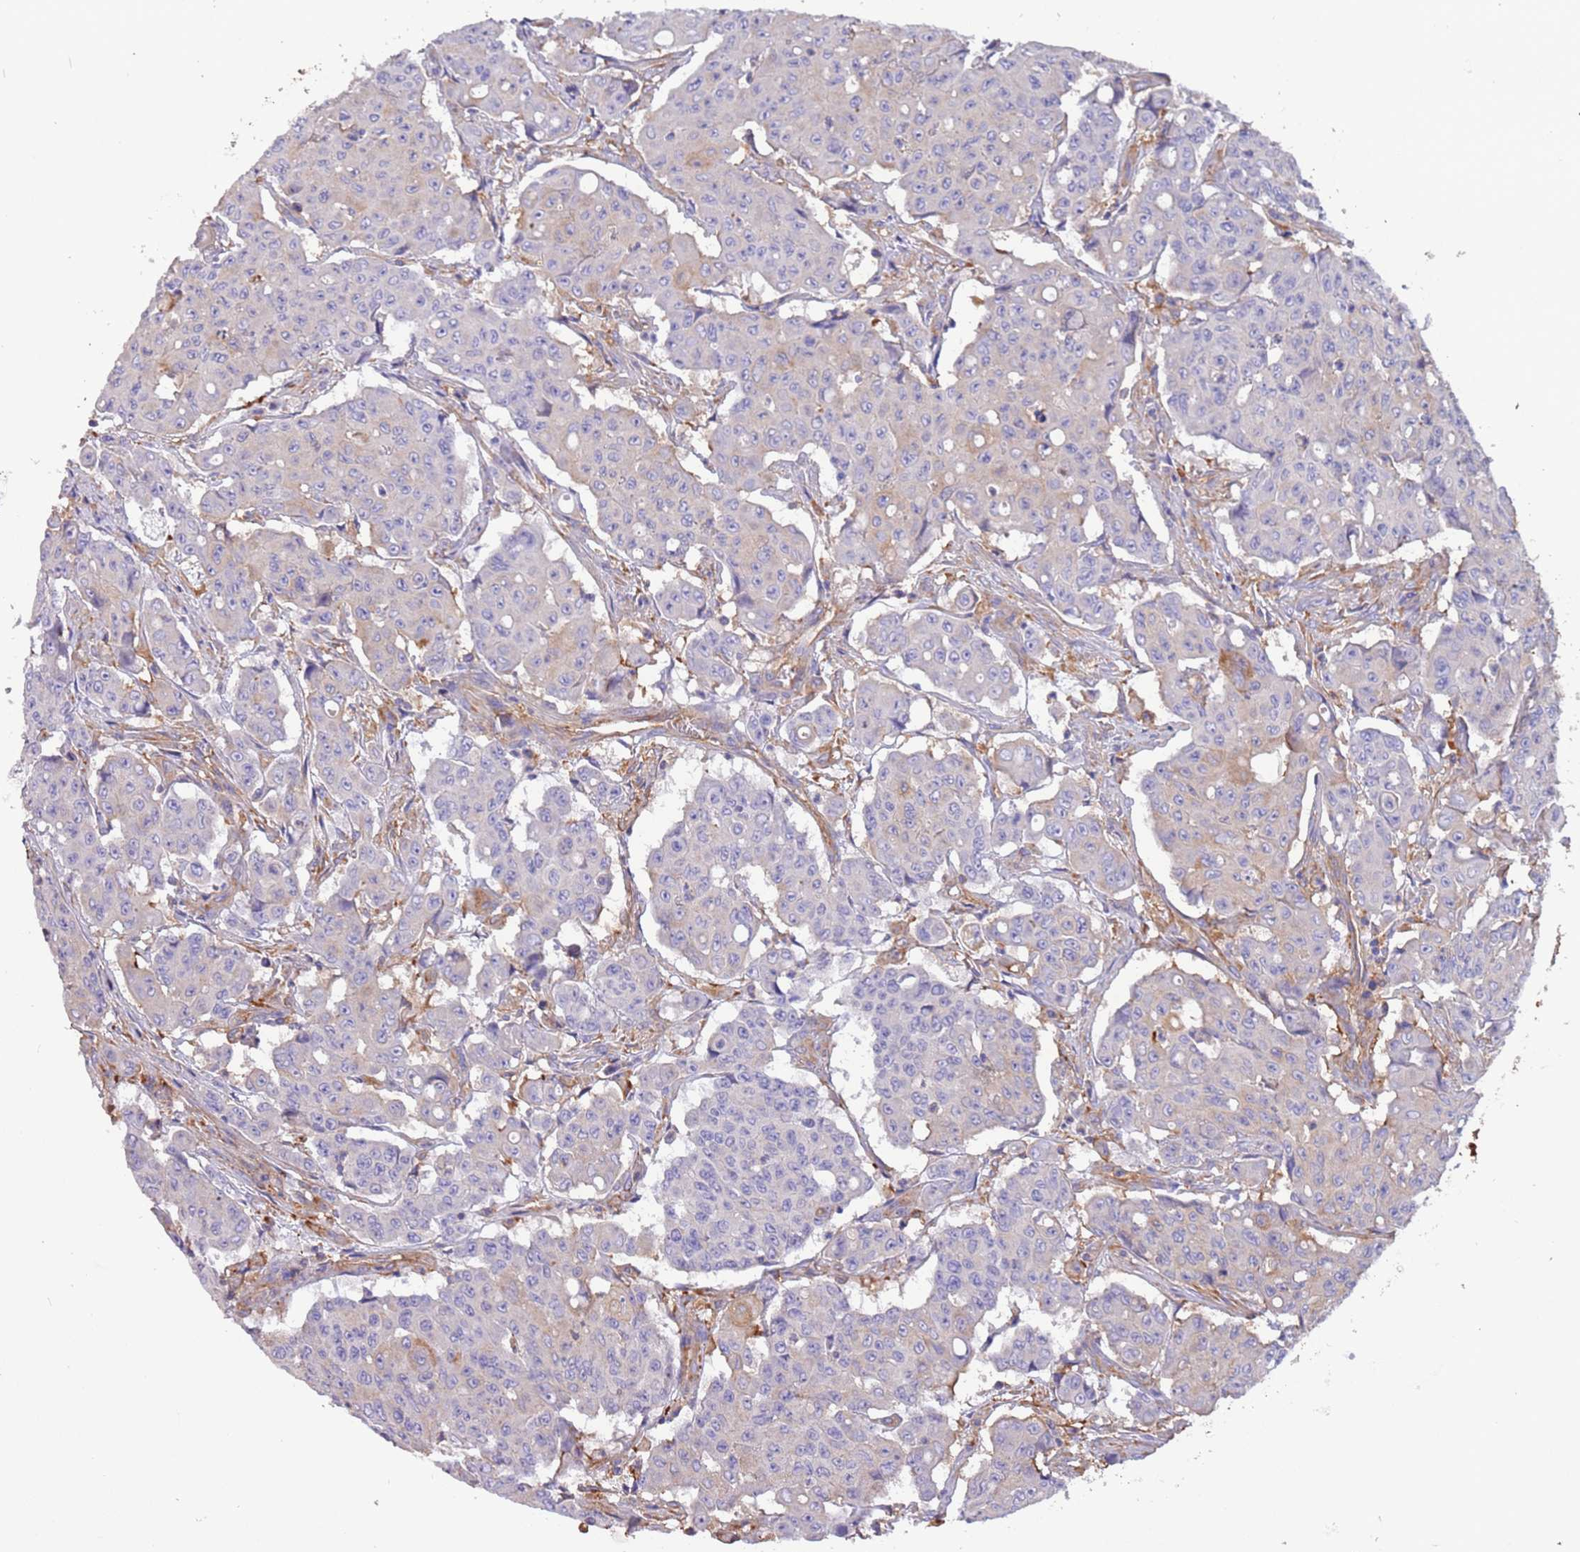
{"staining": {"intensity": "moderate", "quantity": "<25%", "location": "cytoplasmic/membranous"}, "tissue": "colorectal cancer", "cell_type": "Tumor cells", "image_type": "cancer", "snomed": [{"axis": "morphology", "description": "Adenocarcinoma, NOS"}, {"axis": "topography", "description": "Colon"}], "caption": "A brown stain shows moderate cytoplasmic/membranous staining of a protein in colorectal cancer (adenocarcinoma) tumor cells.", "gene": "NAALADL1", "patient": {"sex": "male", "age": 51}}